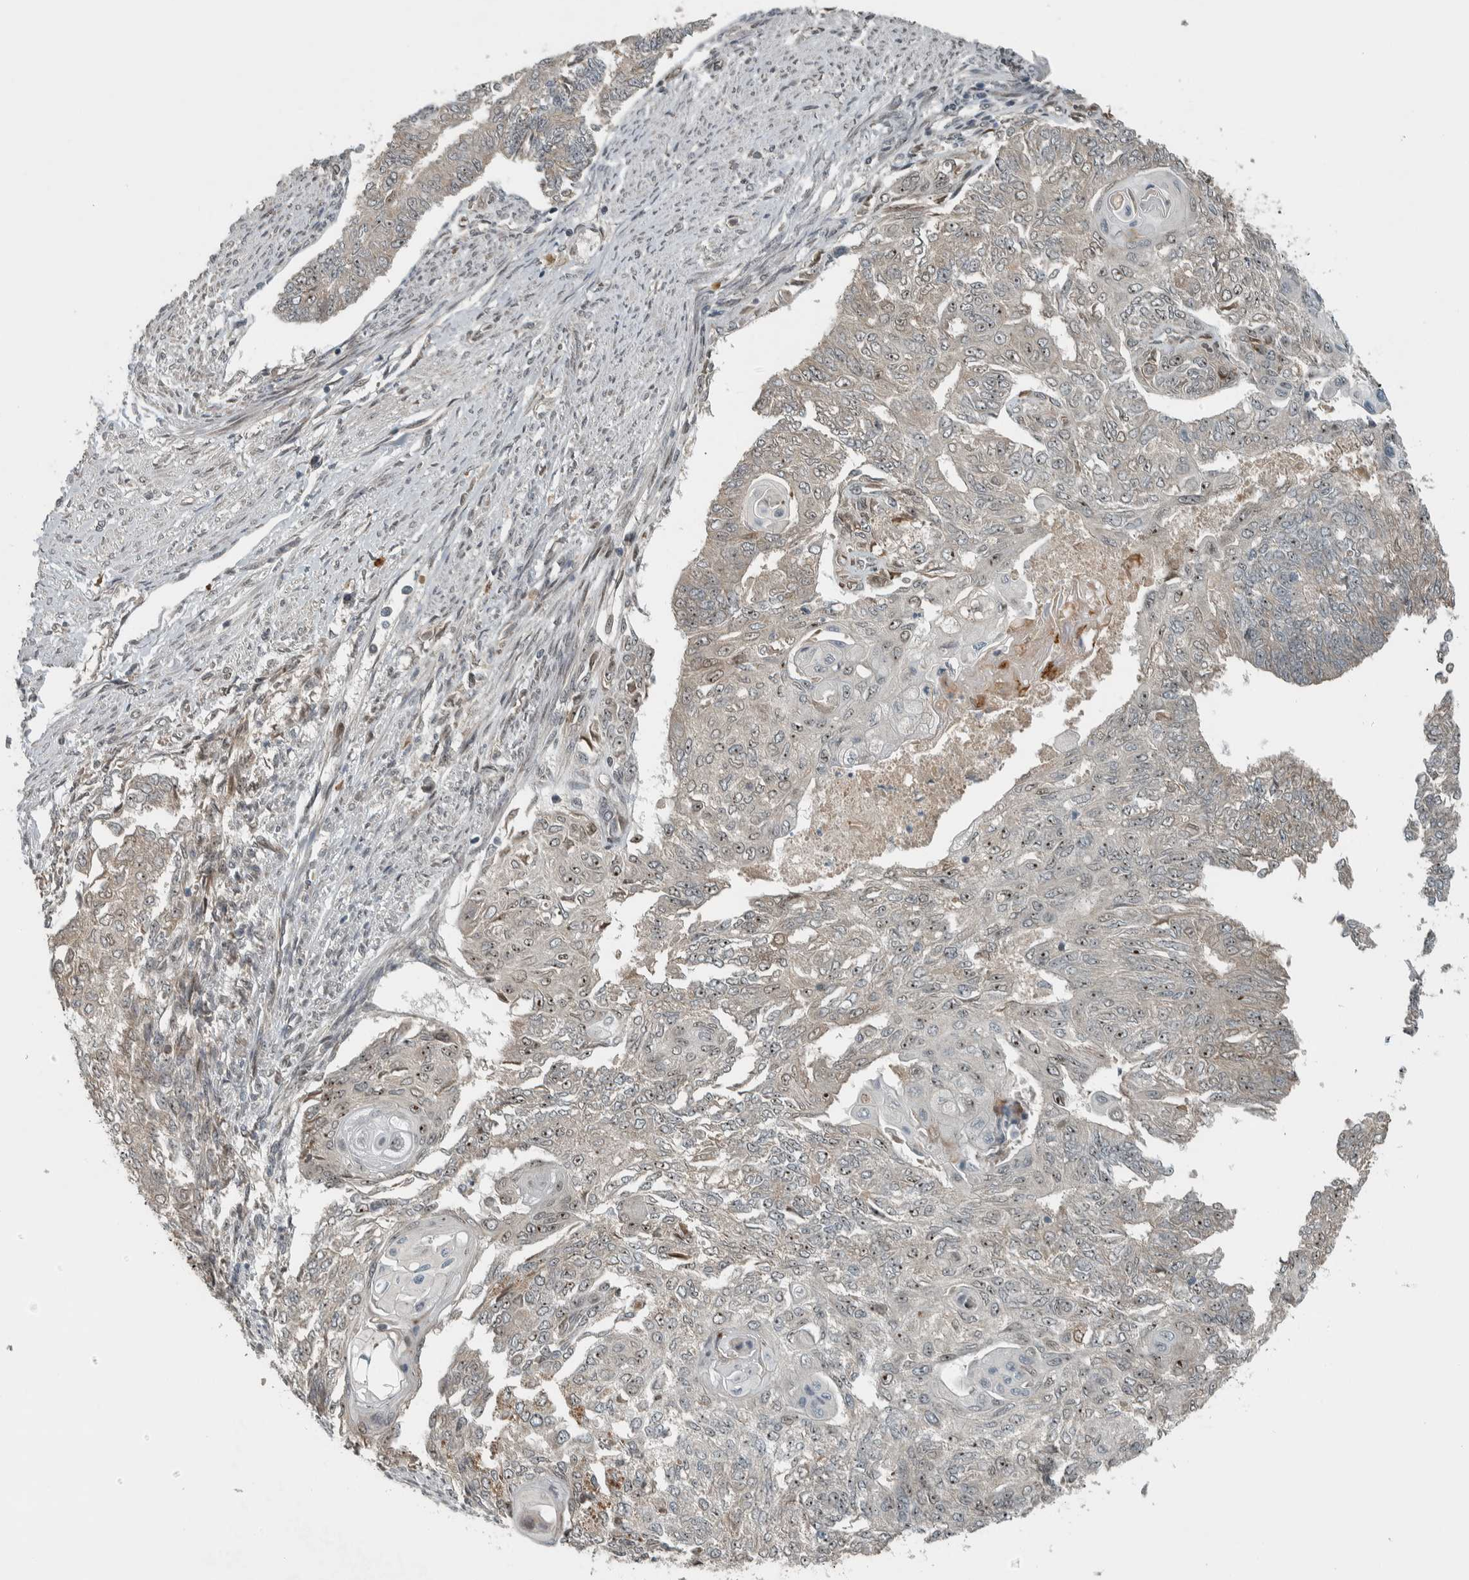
{"staining": {"intensity": "moderate", "quantity": "25%-75%", "location": "nuclear"}, "tissue": "endometrial cancer", "cell_type": "Tumor cells", "image_type": "cancer", "snomed": [{"axis": "morphology", "description": "Adenocarcinoma, NOS"}, {"axis": "topography", "description": "Endometrium"}], "caption": "Tumor cells exhibit medium levels of moderate nuclear staining in approximately 25%-75% of cells in adenocarcinoma (endometrial). (Brightfield microscopy of DAB IHC at high magnification).", "gene": "XPO5", "patient": {"sex": "female", "age": 32}}